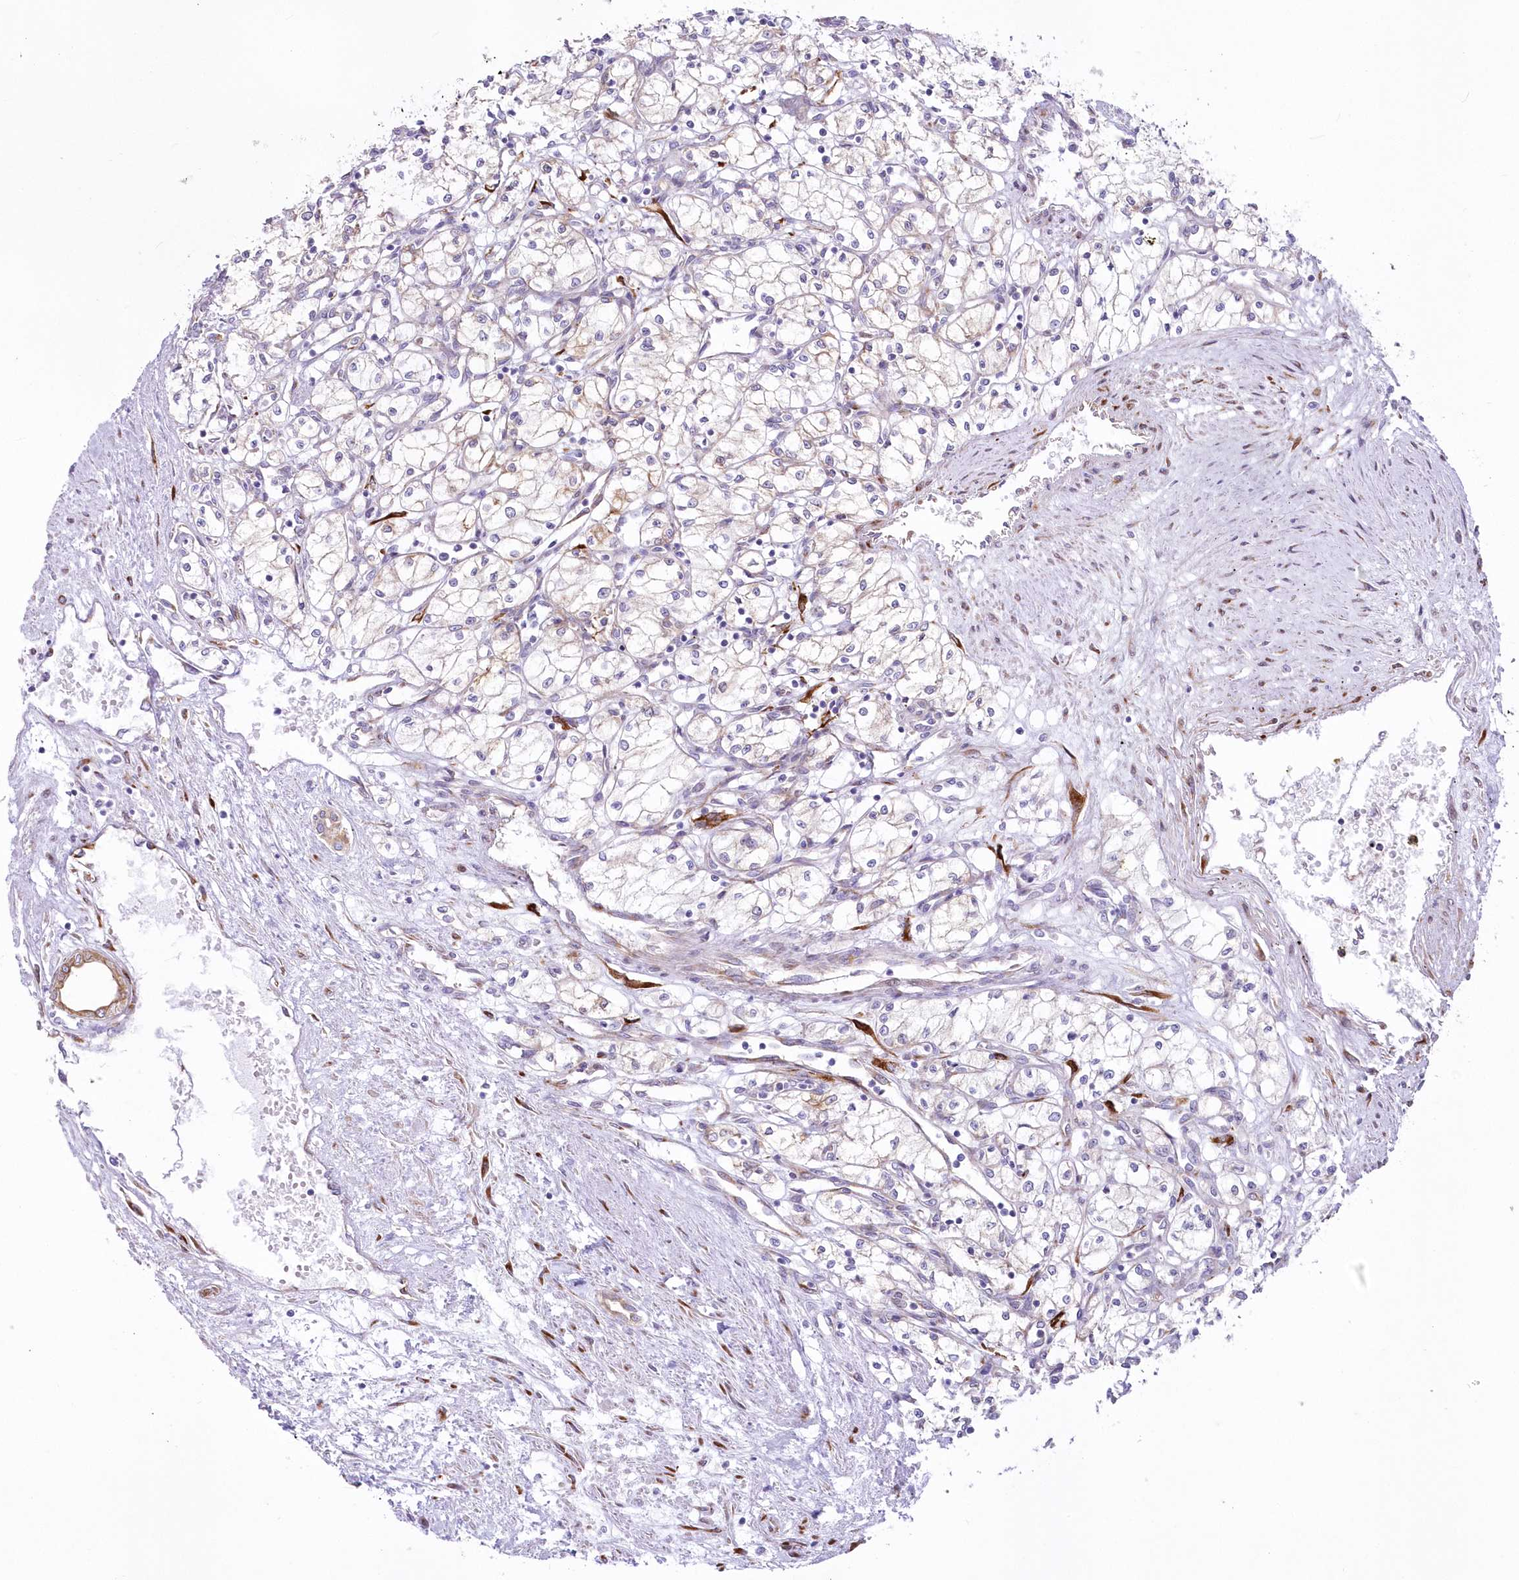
{"staining": {"intensity": "negative", "quantity": "none", "location": "none"}, "tissue": "renal cancer", "cell_type": "Tumor cells", "image_type": "cancer", "snomed": [{"axis": "morphology", "description": "Adenocarcinoma, NOS"}, {"axis": "topography", "description": "Kidney"}], "caption": "Renal cancer was stained to show a protein in brown. There is no significant positivity in tumor cells.", "gene": "YTHDC2", "patient": {"sex": "male", "age": 59}}